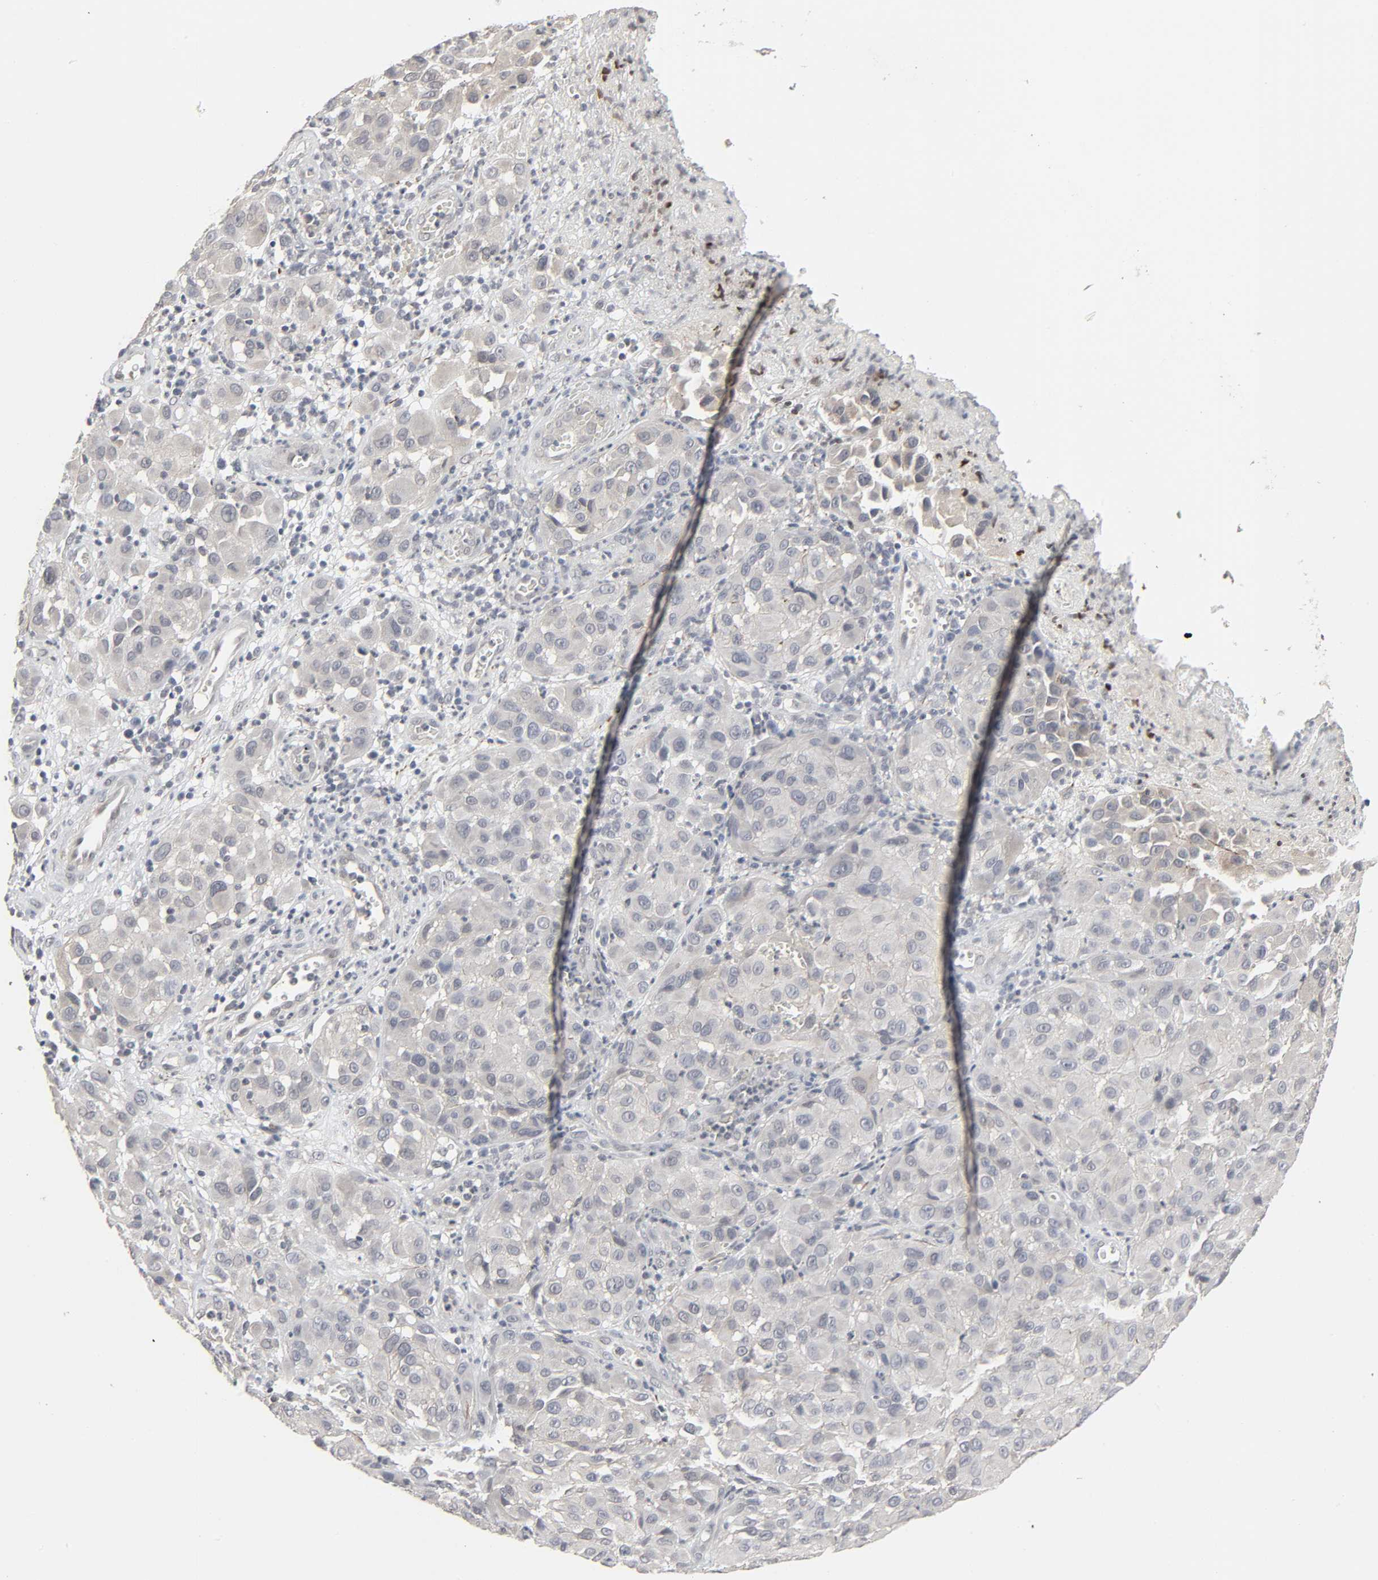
{"staining": {"intensity": "negative", "quantity": "none", "location": "none"}, "tissue": "melanoma", "cell_type": "Tumor cells", "image_type": "cancer", "snomed": [{"axis": "morphology", "description": "Malignant melanoma, NOS"}, {"axis": "topography", "description": "Skin"}], "caption": "A photomicrograph of malignant melanoma stained for a protein displays no brown staining in tumor cells.", "gene": "ZNF222", "patient": {"sex": "female", "age": 21}}